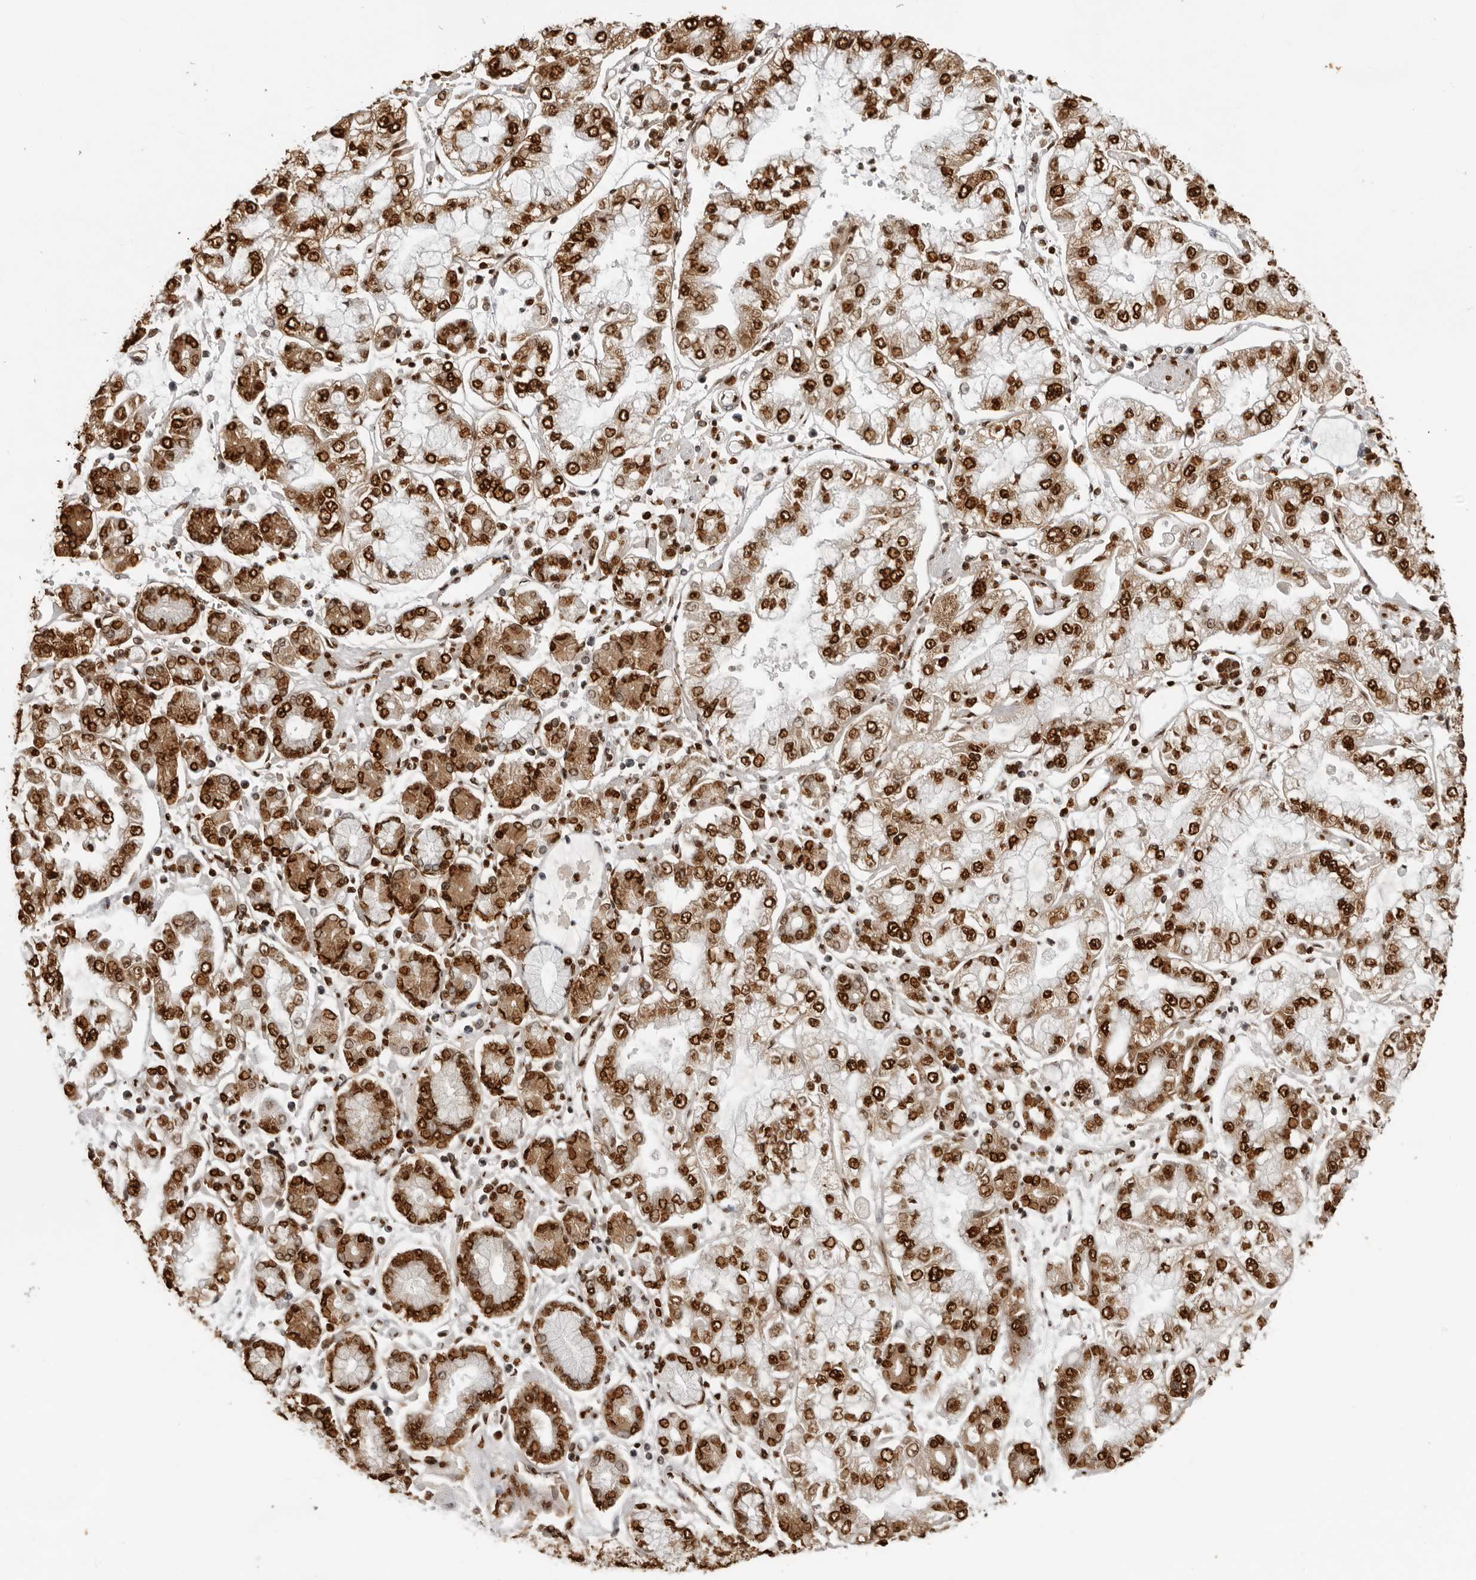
{"staining": {"intensity": "strong", "quantity": ">75%", "location": "nuclear"}, "tissue": "stomach cancer", "cell_type": "Tumor cells", "image_type": "cancer", "snomed": [{"axis": "morphology", "description": "Adenocarcinoma, NOS"}, {"axis": "topography", "description": "Stomach"}], "caption": "Stomach adenocarcinoma tissue displays strong nuclear expression in about >75% of tumor cells, visualized by immunohistochemistry.", "gene": "ZFP91", "patient": {"sex": "male", "age": 76}}